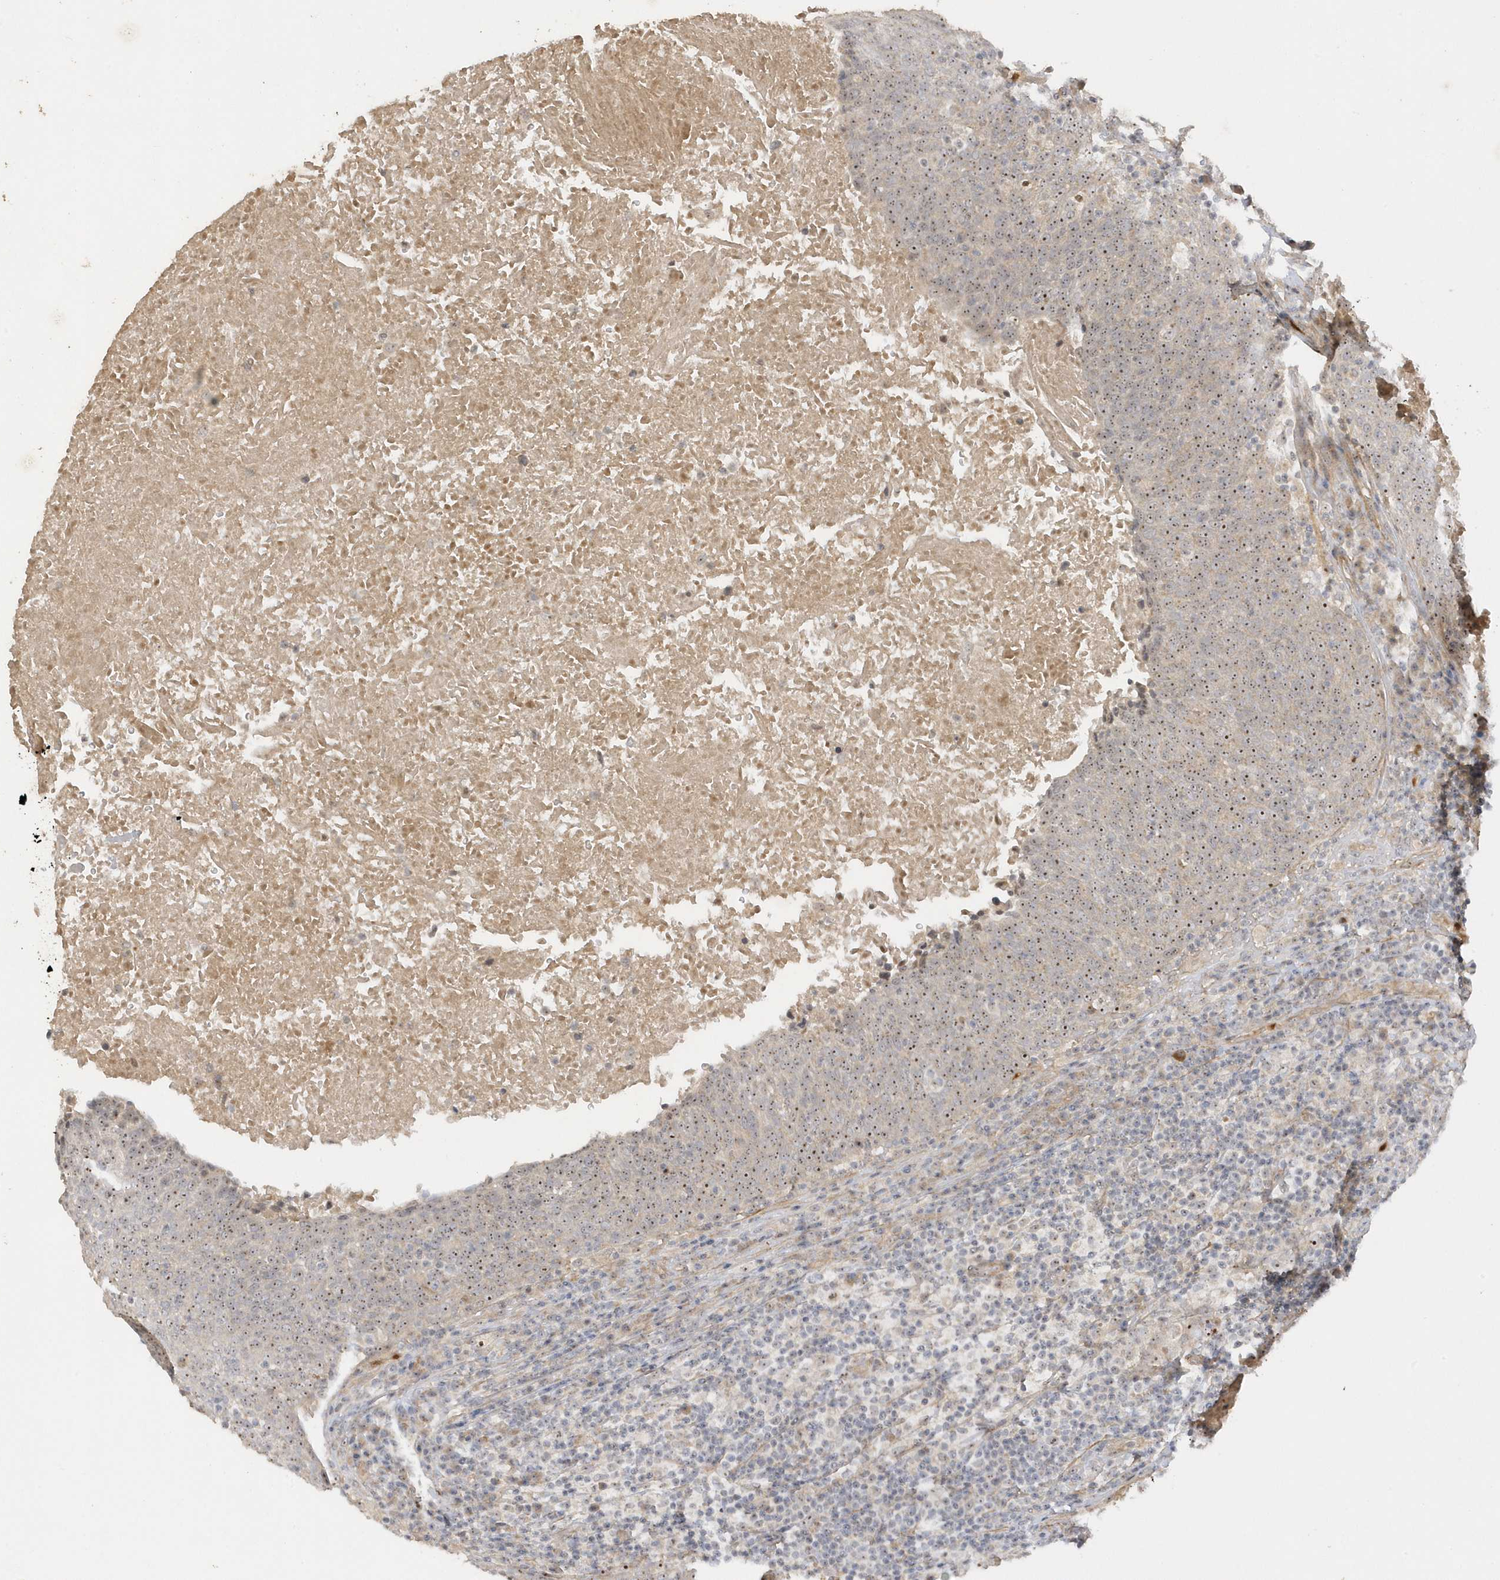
{"staining": {"intensity": "moderate", "quantity": ">75%", "location": "nuclear"}, "tissue": "head and neck cancer", "cell_type": "Tumor cells", "image_type": "cancer", "snomed": [{"axis": "morphology", "description": "Squamous cell carcinoma, NOS"}, {"axis": "morphology", "description": "Squamous cell carcinoma, metastatic, NOS"}, {"axis": "topography", "description": "Lymph node"}, {"axis": "topography", "description": "Head-Neck"}], "caption": "Squamous cell carcinoma (head and neck) tissue displays moderate nuclear positivity in about >75% of tumor cells, visualized by immunohistochemistry. The protein of interest is shown in brown color, while the nuclei are stained blue.", "gene": "DDX18", "patient": {"sex": "male", "age": 62}}